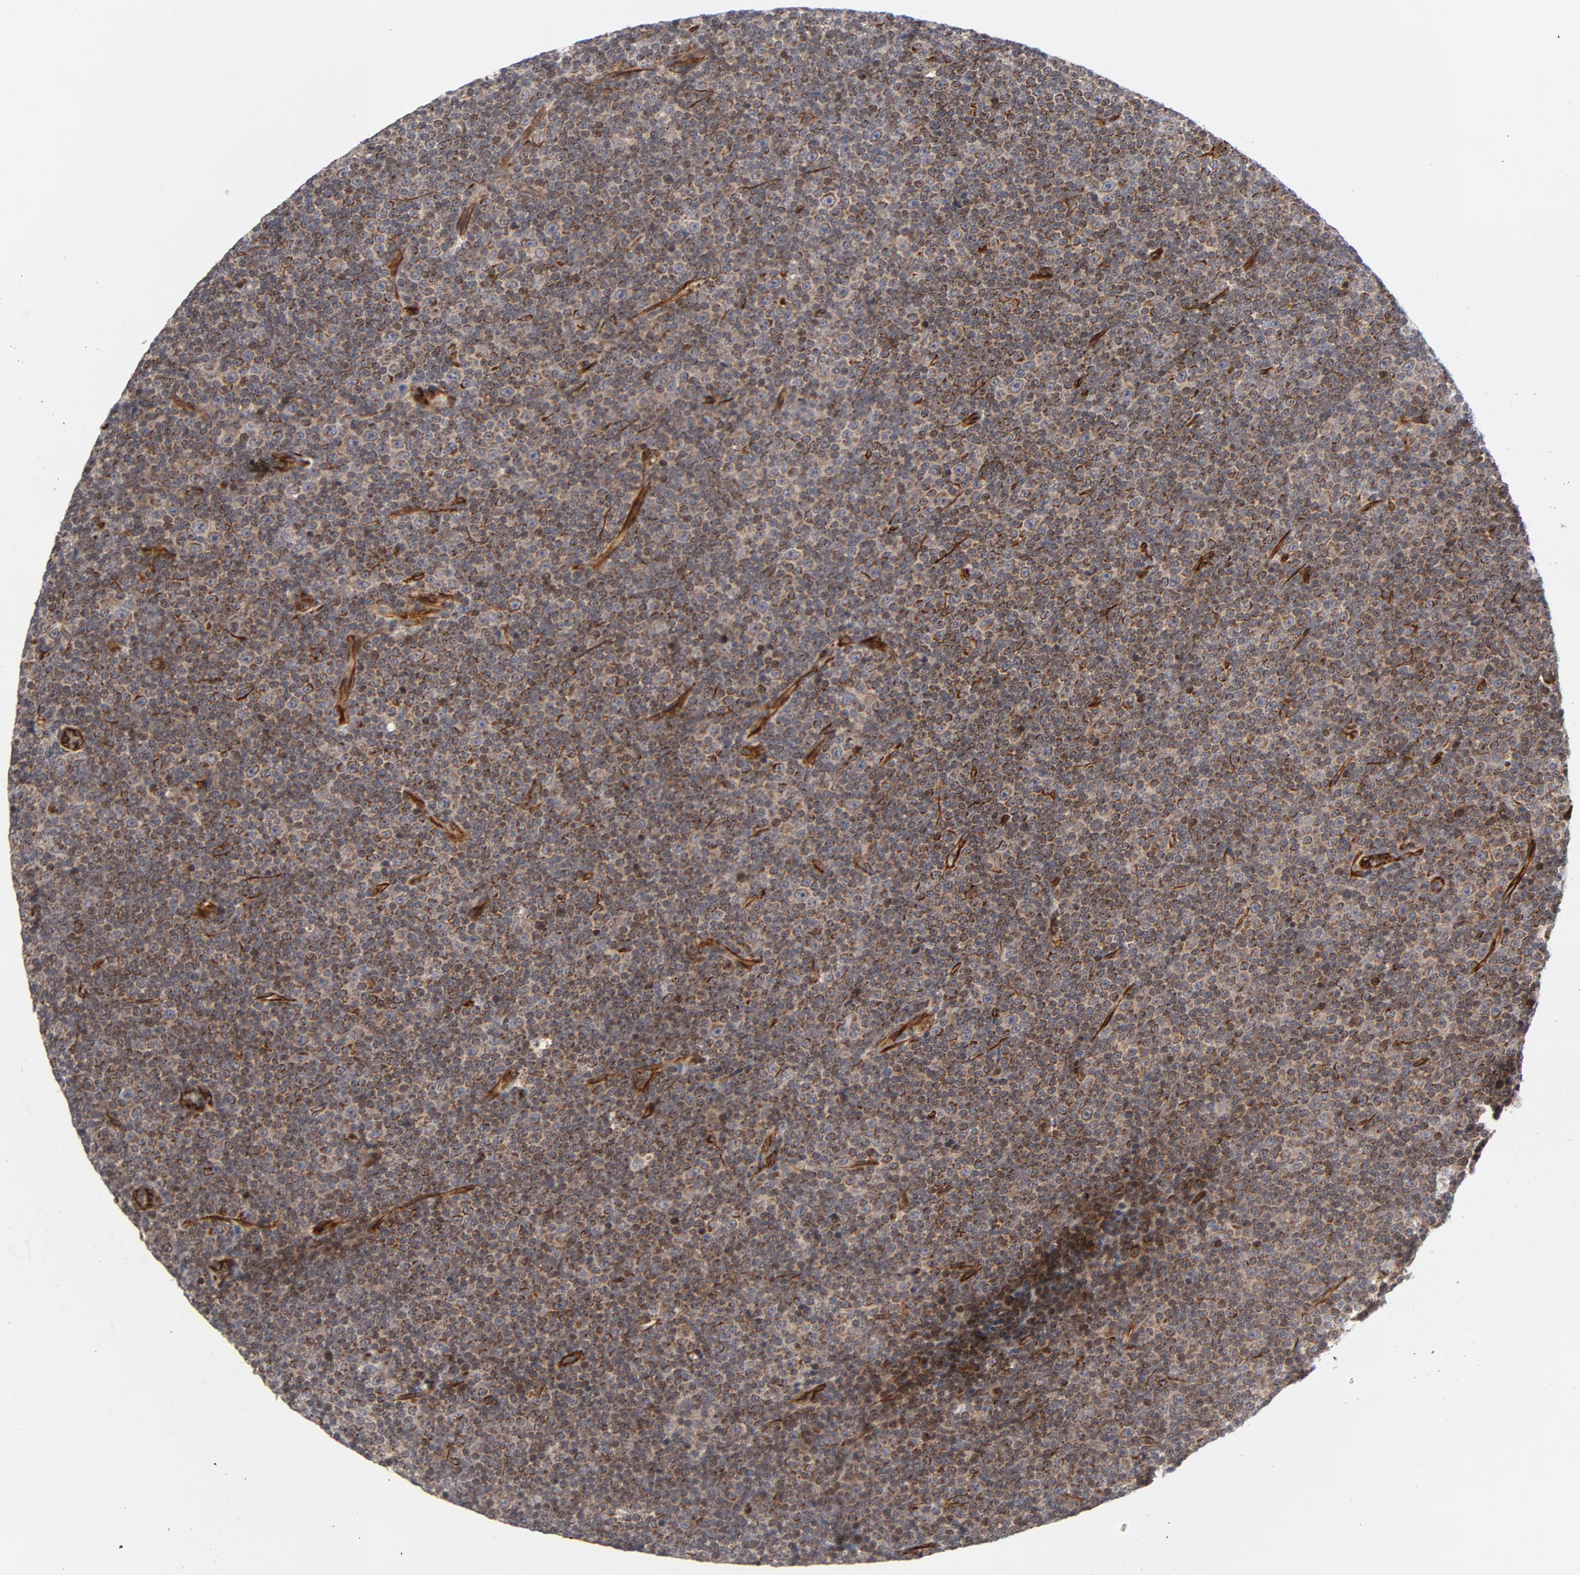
{"staining": {"intensity": "moderate", "quantity": ">75%", "location": "cytoplasmic/membranous"}, "tissue": "lymphoma", "cell_type": "Tumor cells", "image_type": "cancer", "snomed": [{"axis": "morphology", "description": "Malignant lymphoma, non-Hodgkin's type, Low grade"}, {"axis": "topography", "description": "Lymph node"}], "caption": "Lymphoma was stained to show a protein in brown. There is medium levels of moderate cytoplasmic/membranous staining in approximately >75% of tumor cells.", "gene": "DNAAF2", "patient": {"sex": "female", "age": 67}}